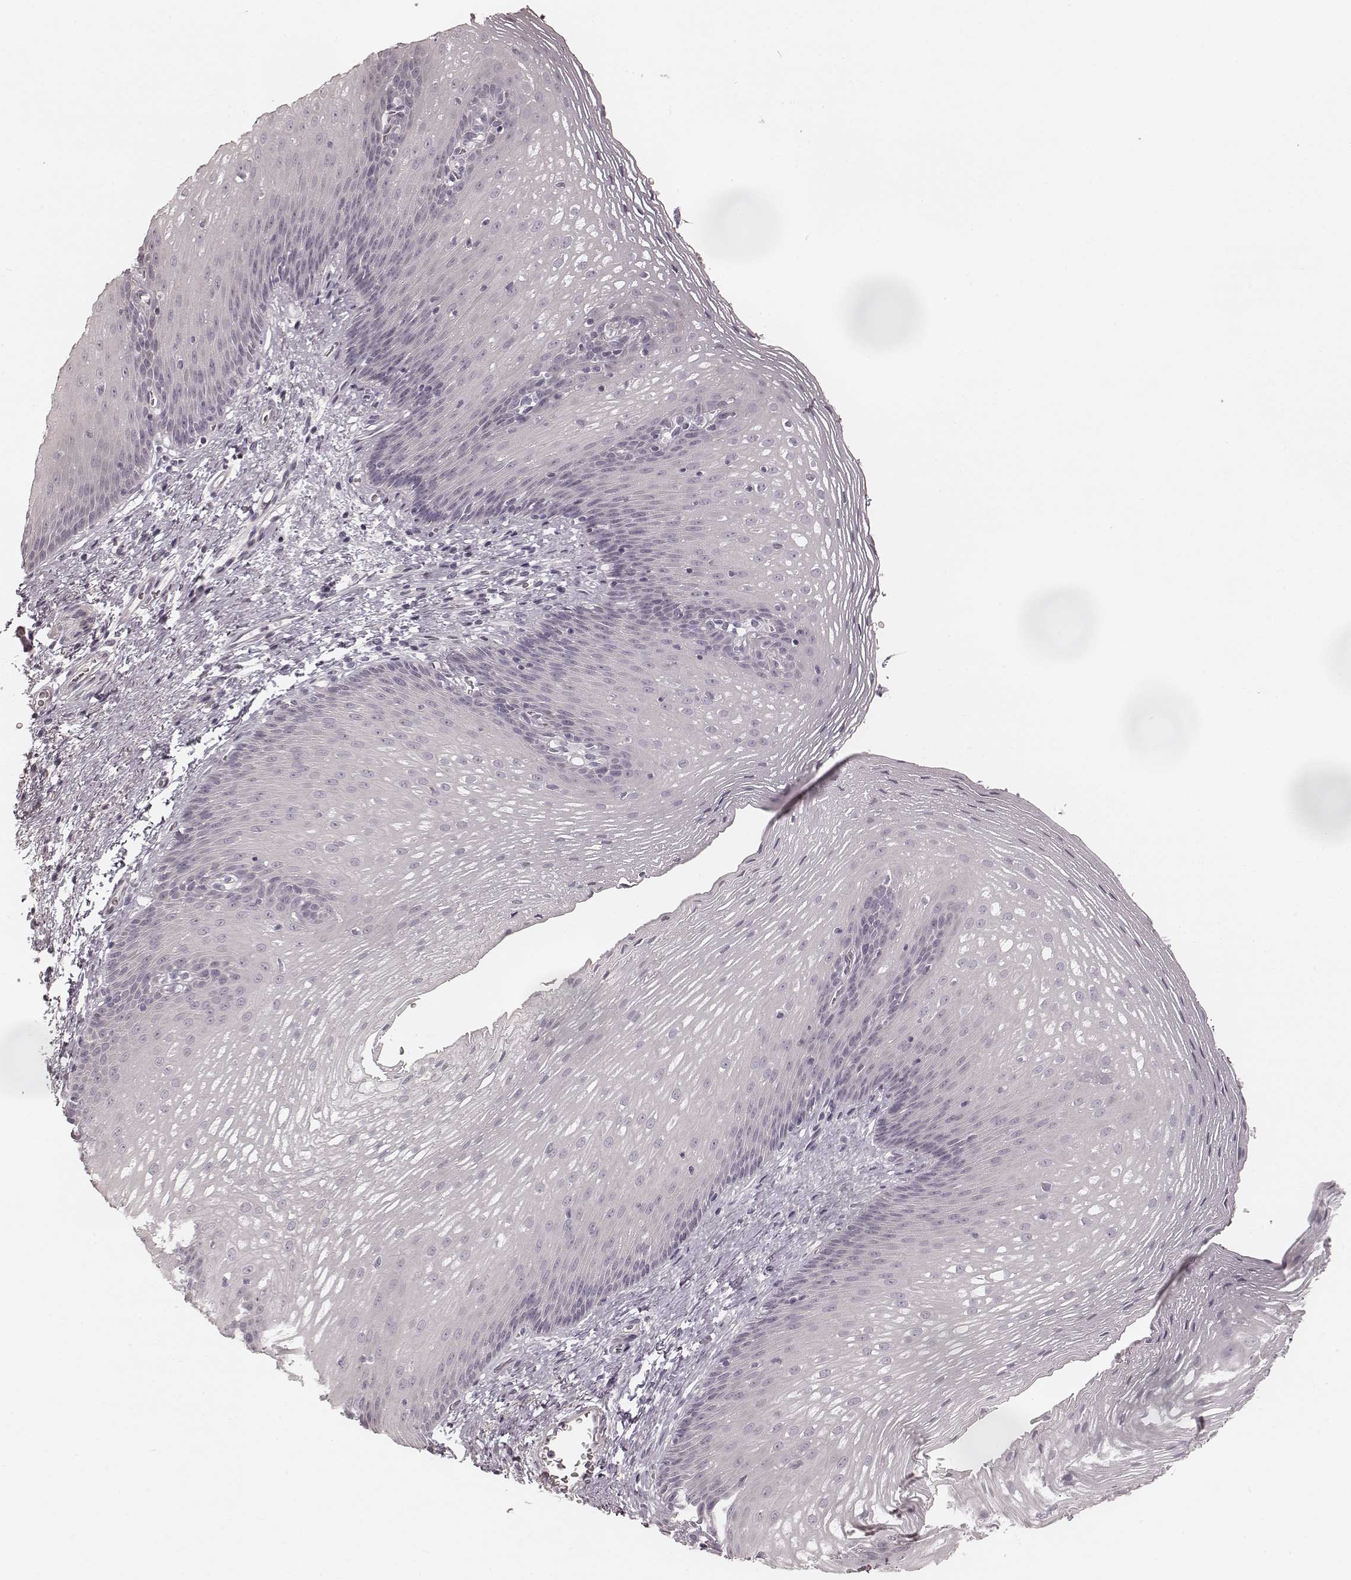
{"staining": {"intensity": "negative", "quantity": "none", "location": "none"}, "tissue": "esophagus", "cell_type": "Squamous epithelial cells", "image_type": "normal", "snomed": [{"axis": "morphology", "description": "Normal tissue, NOS"}, {"axis": "topography", "description": "Esophagus"}], "caption": "An IHC photomicrograph of benign esophagus is shown. There is no staining in squamous epithelial cells of esophagus. Nuclei are stained in blue.", "gene": "SPATA24", "patient": {"sex": "male", "age": 76}}